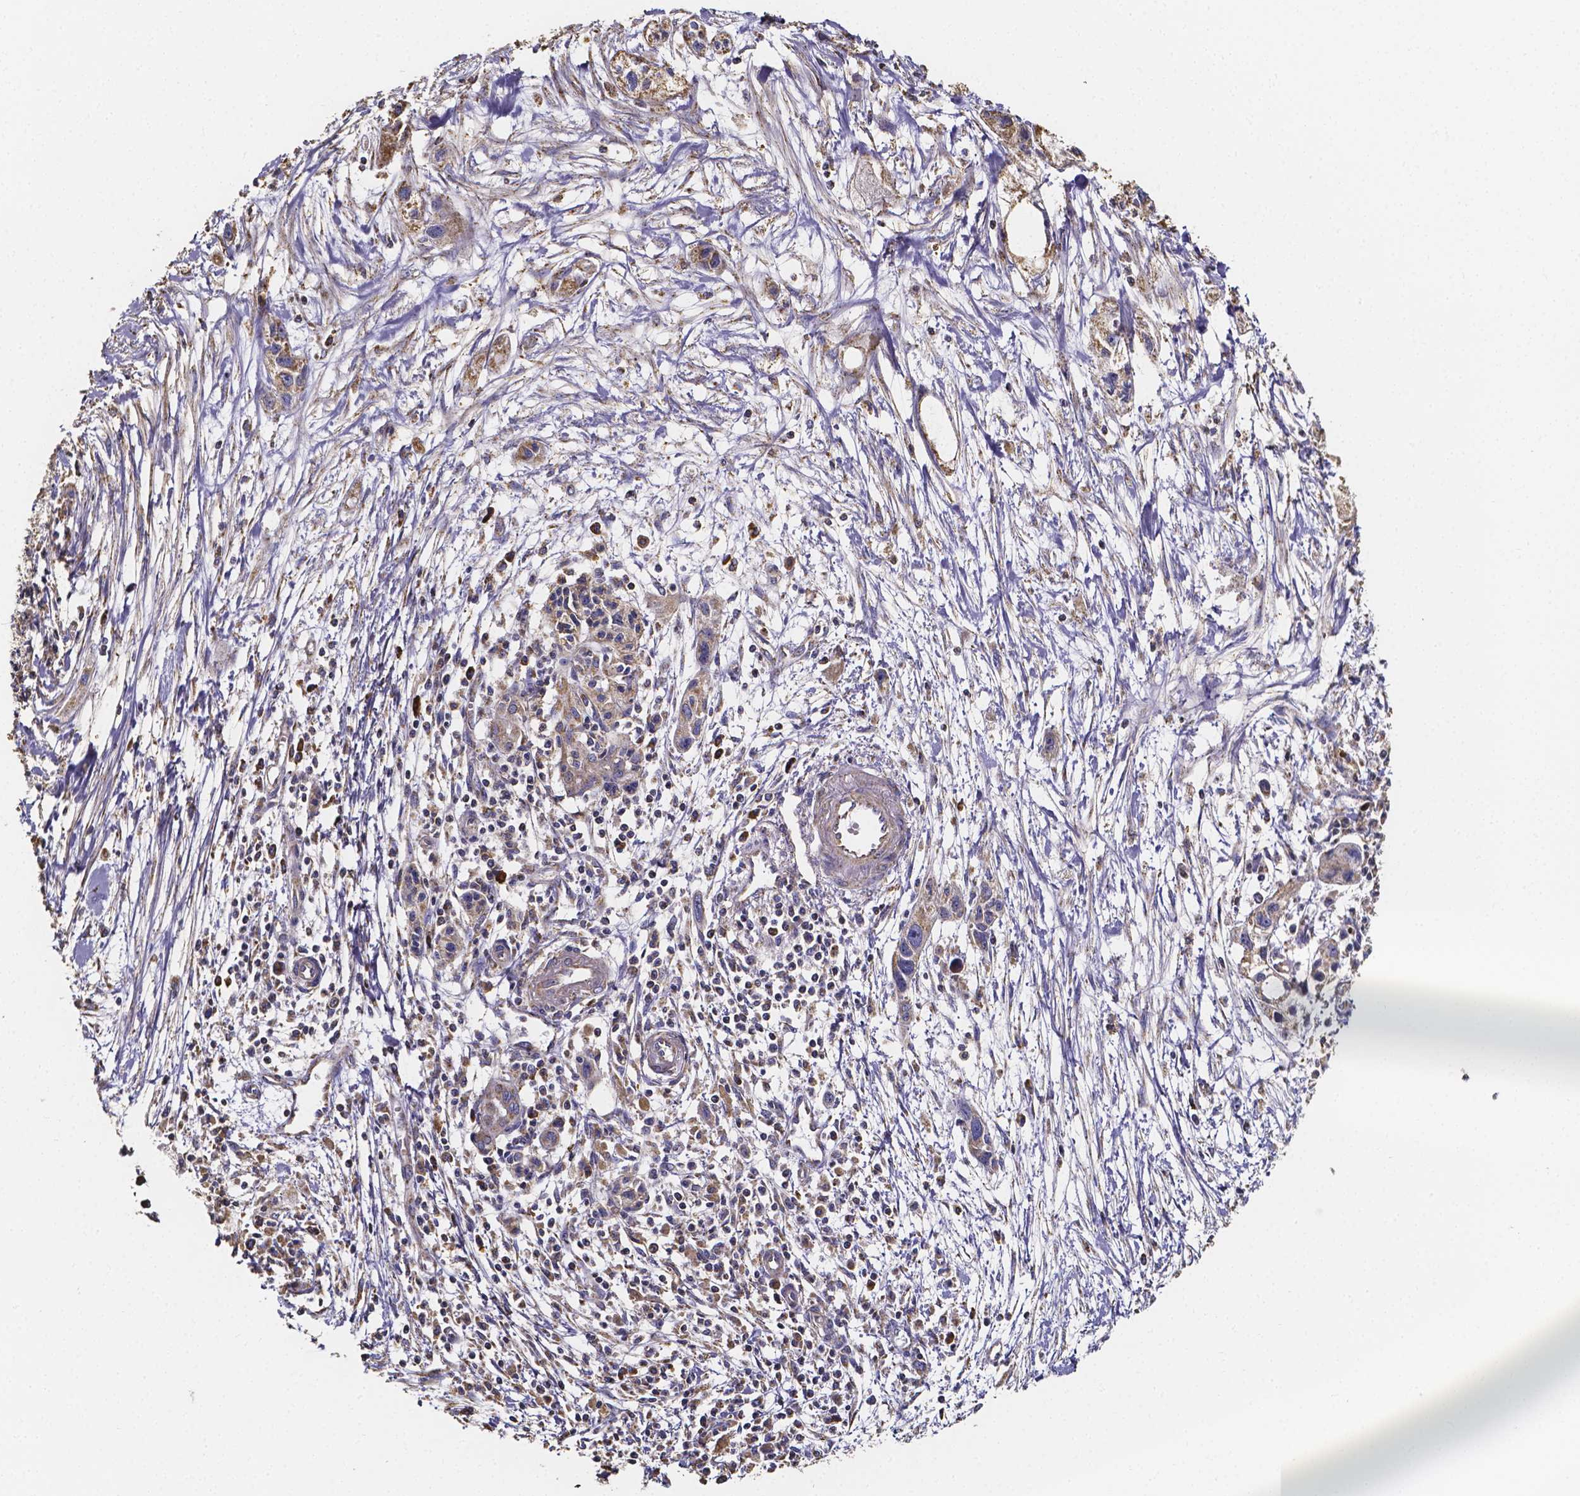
{"staining": {"intensity": "moderate", "quantity": ">75%", "location": "cytoplasmic/membranous"}, "tissue": "pancreatic cancer", "cell_type": "Tumor cells", "image_type": "cancer", "snomed": [{"axis": "morphology", "description": "Adenocarcinoma, NOS"}, {"axis": "topography", "description": "Pancreas"}], "caption": "Immunohistochemistry (IHC) image of pancreatic cancer (adenocarcinoma) stained for a protein (brown), which displays medium levels of moderate cytoplasmic/membranous expression in about >75% of tumor cells.", "gene": "SLC35D2", "patient": {"sex": "female", "age": 61}}